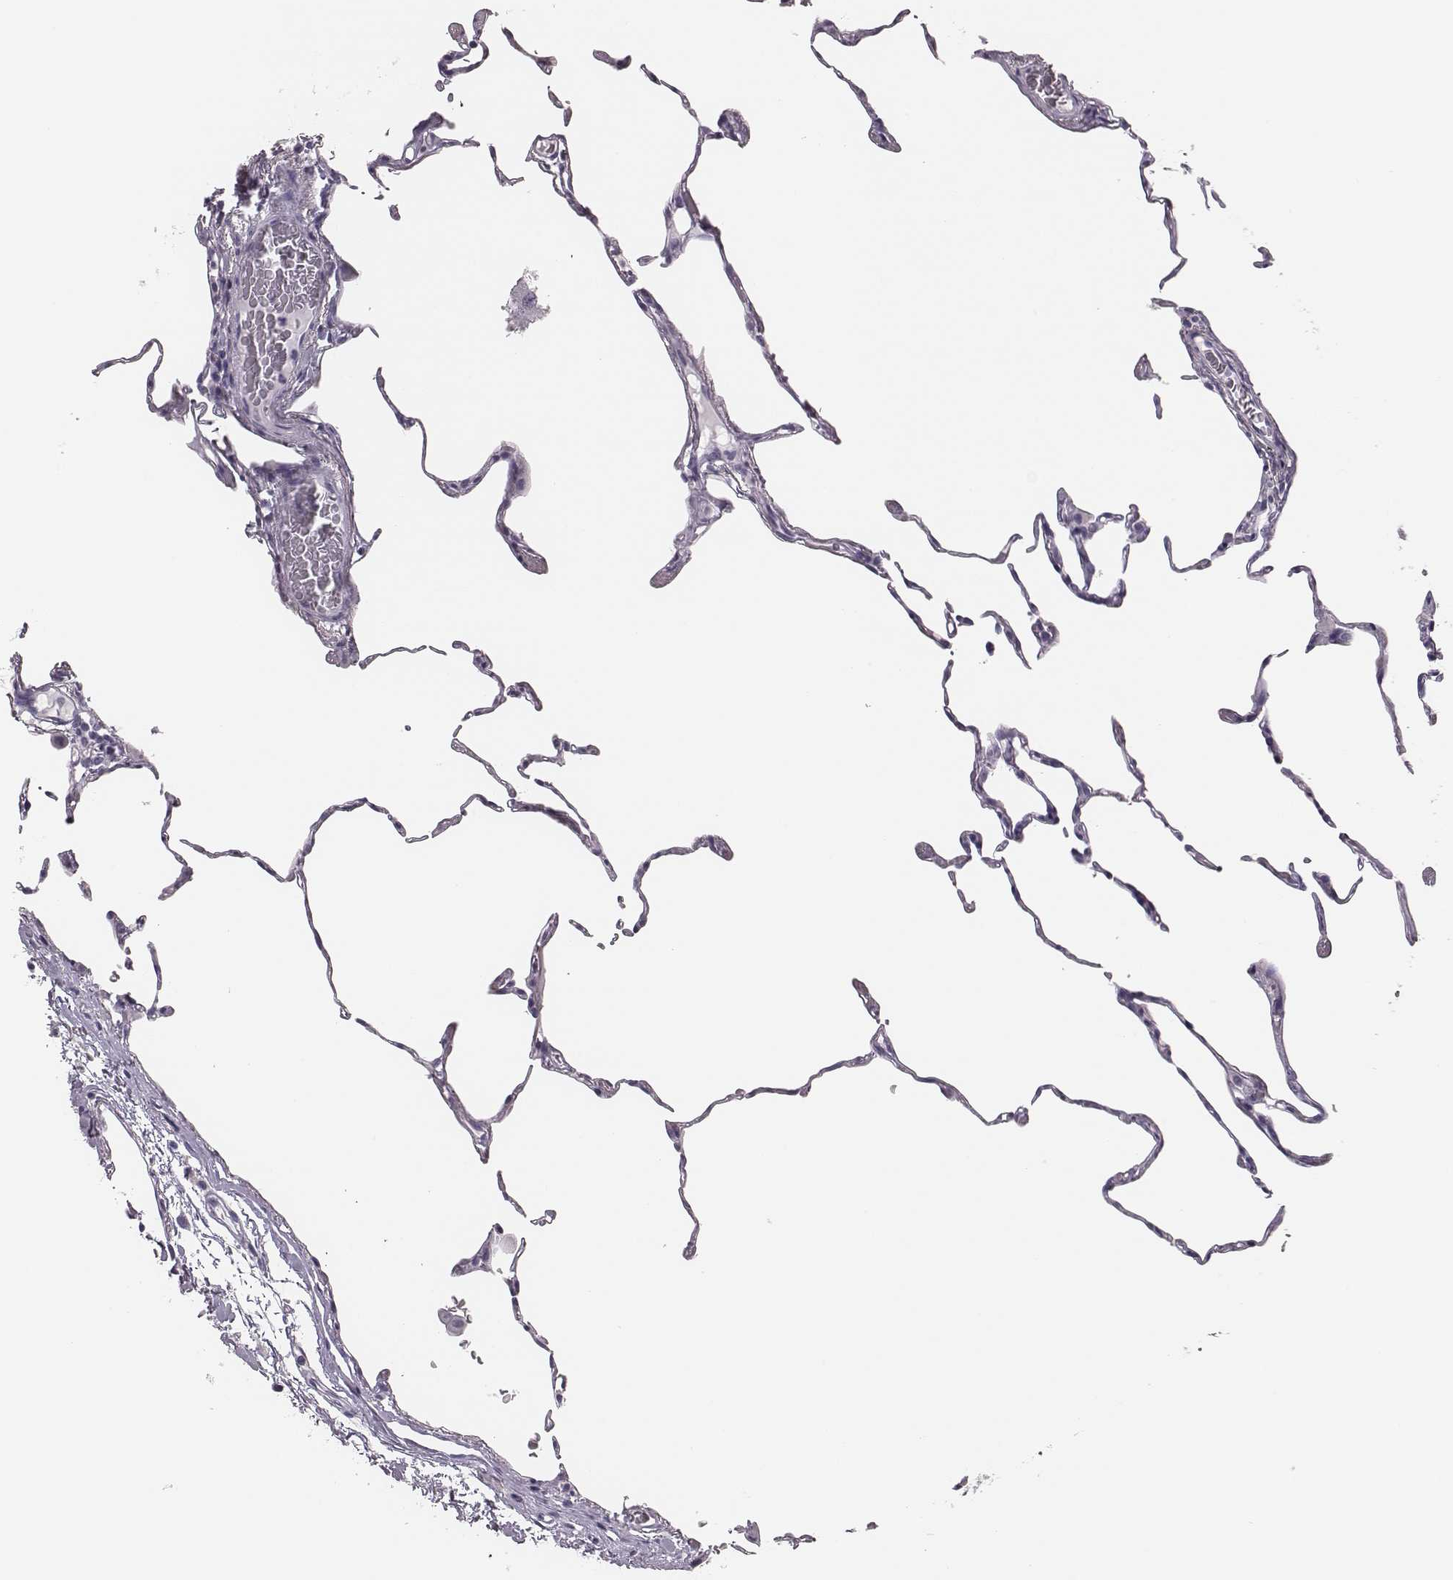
{"staining": {"intensity": "negative", "quantity": "none", "location": "none"}, "tissue": "lung", "cell_type": "Alveolar cells", "image_type": "normal", "snomed": [{"axis": "morphology", "description": "Normal tissue, NOS"}, {"axis": "topography", "description": "Lung"}], "caption": "High magnification brightfield microscopy of normal lung stained with DAB (3,3'-diaminobenzidine) (brown) and counterstained with hematoxylin (blue): alveolar cells show no significant staining. Brightfield microscopy of immunohistochemistry stained with DAB (brown) and hematoxylin (blue), captured at high magnification.", "gene": "H1", "patient": {"sex": "female", "age": 57}}